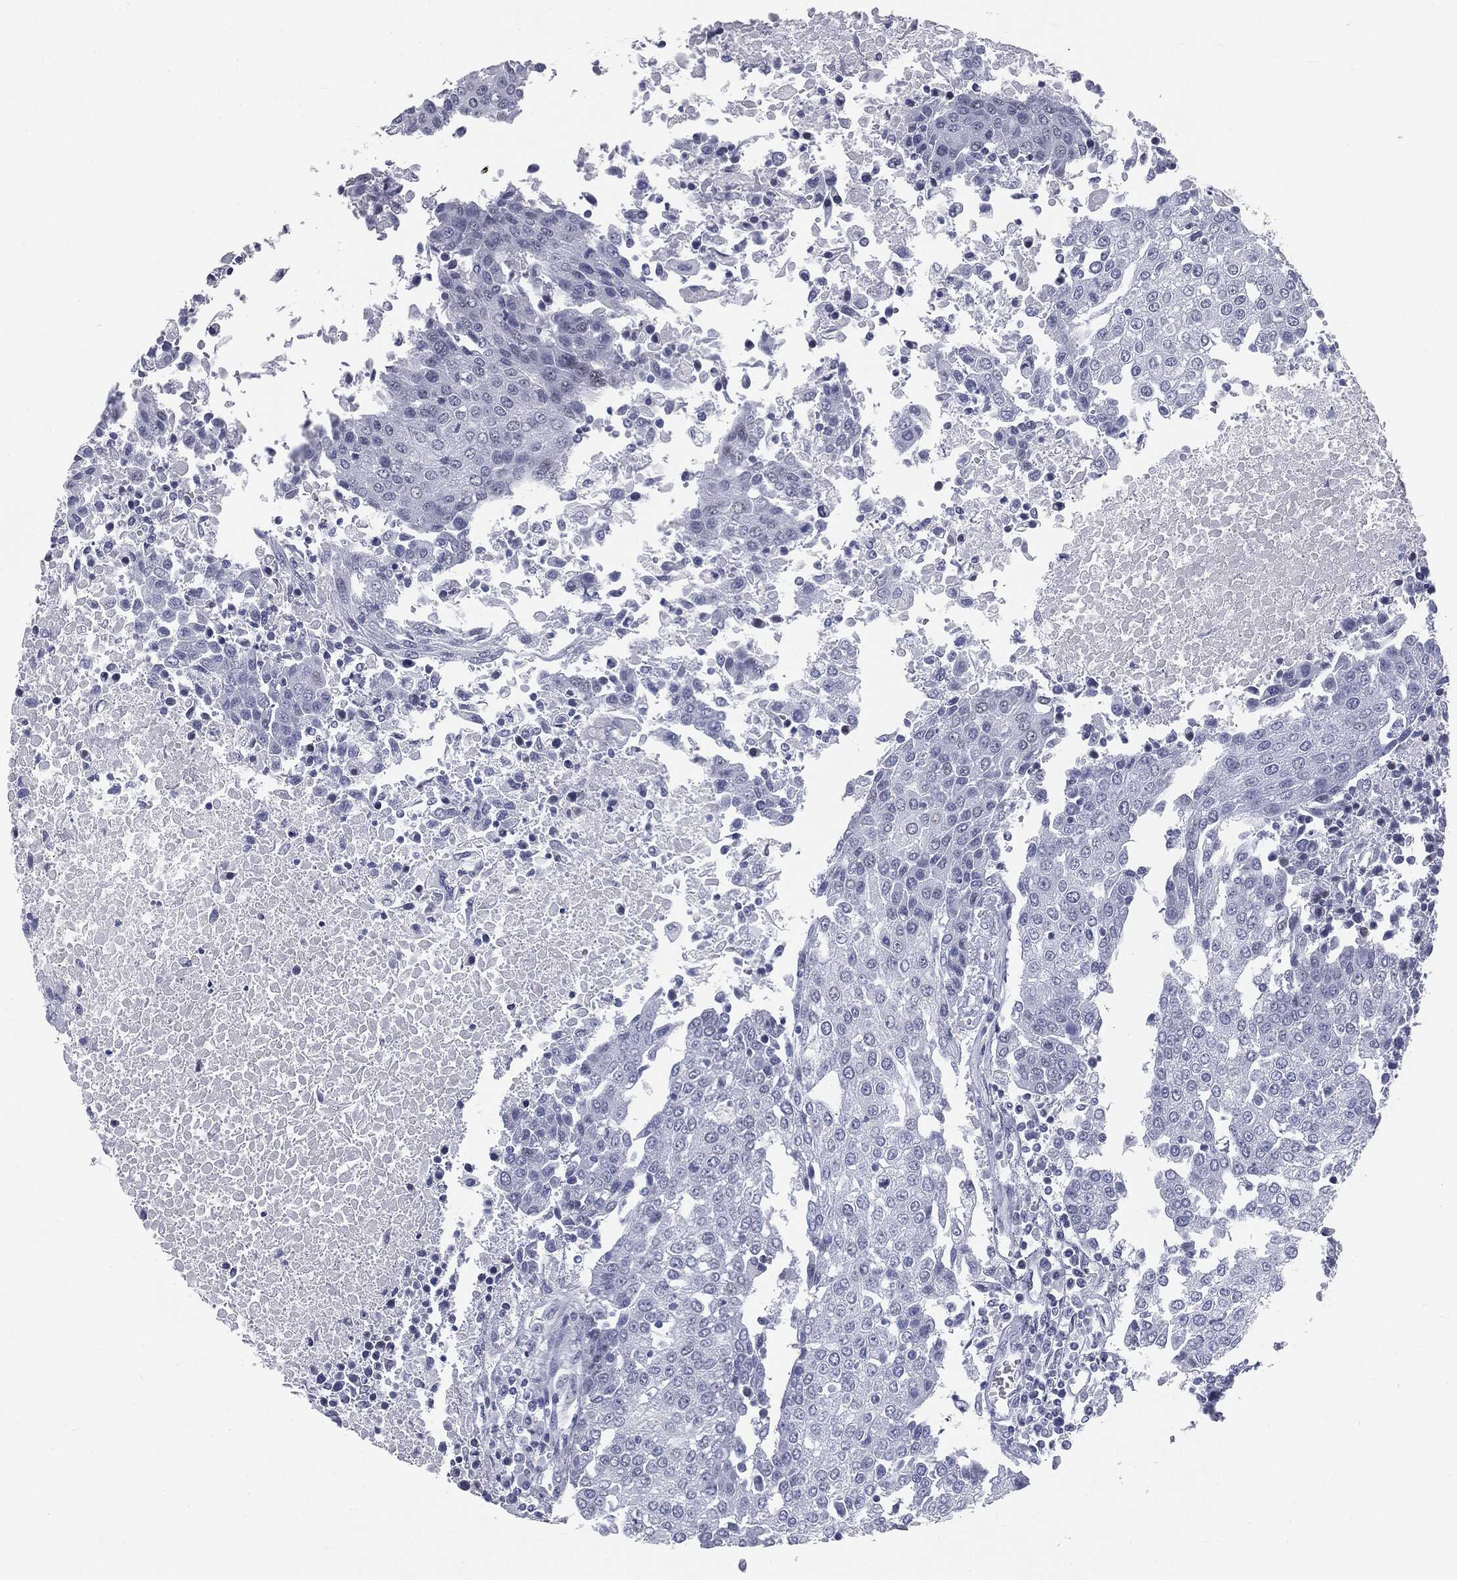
{"staining": {"intensity": "negative", "quantity": "none", "location": "none"}, "tissue": "urothelial cancer", "cell_type": "Tumor cells", "image_type": "cancer", "snomed": [{"axis": "morphology", "description": "Urothelial carcinoma, High grade"}, {"axis": "topography", "description": "Urinary bladder"}], "caption": "Immunohistochemistry (IHC) image of human high-grade urothelial carcinoma stained for a protein (brown), which exhibits no positivity in tumor cells.", "gene": "TPO", "patient": {"sex": "female", "age": 85}}